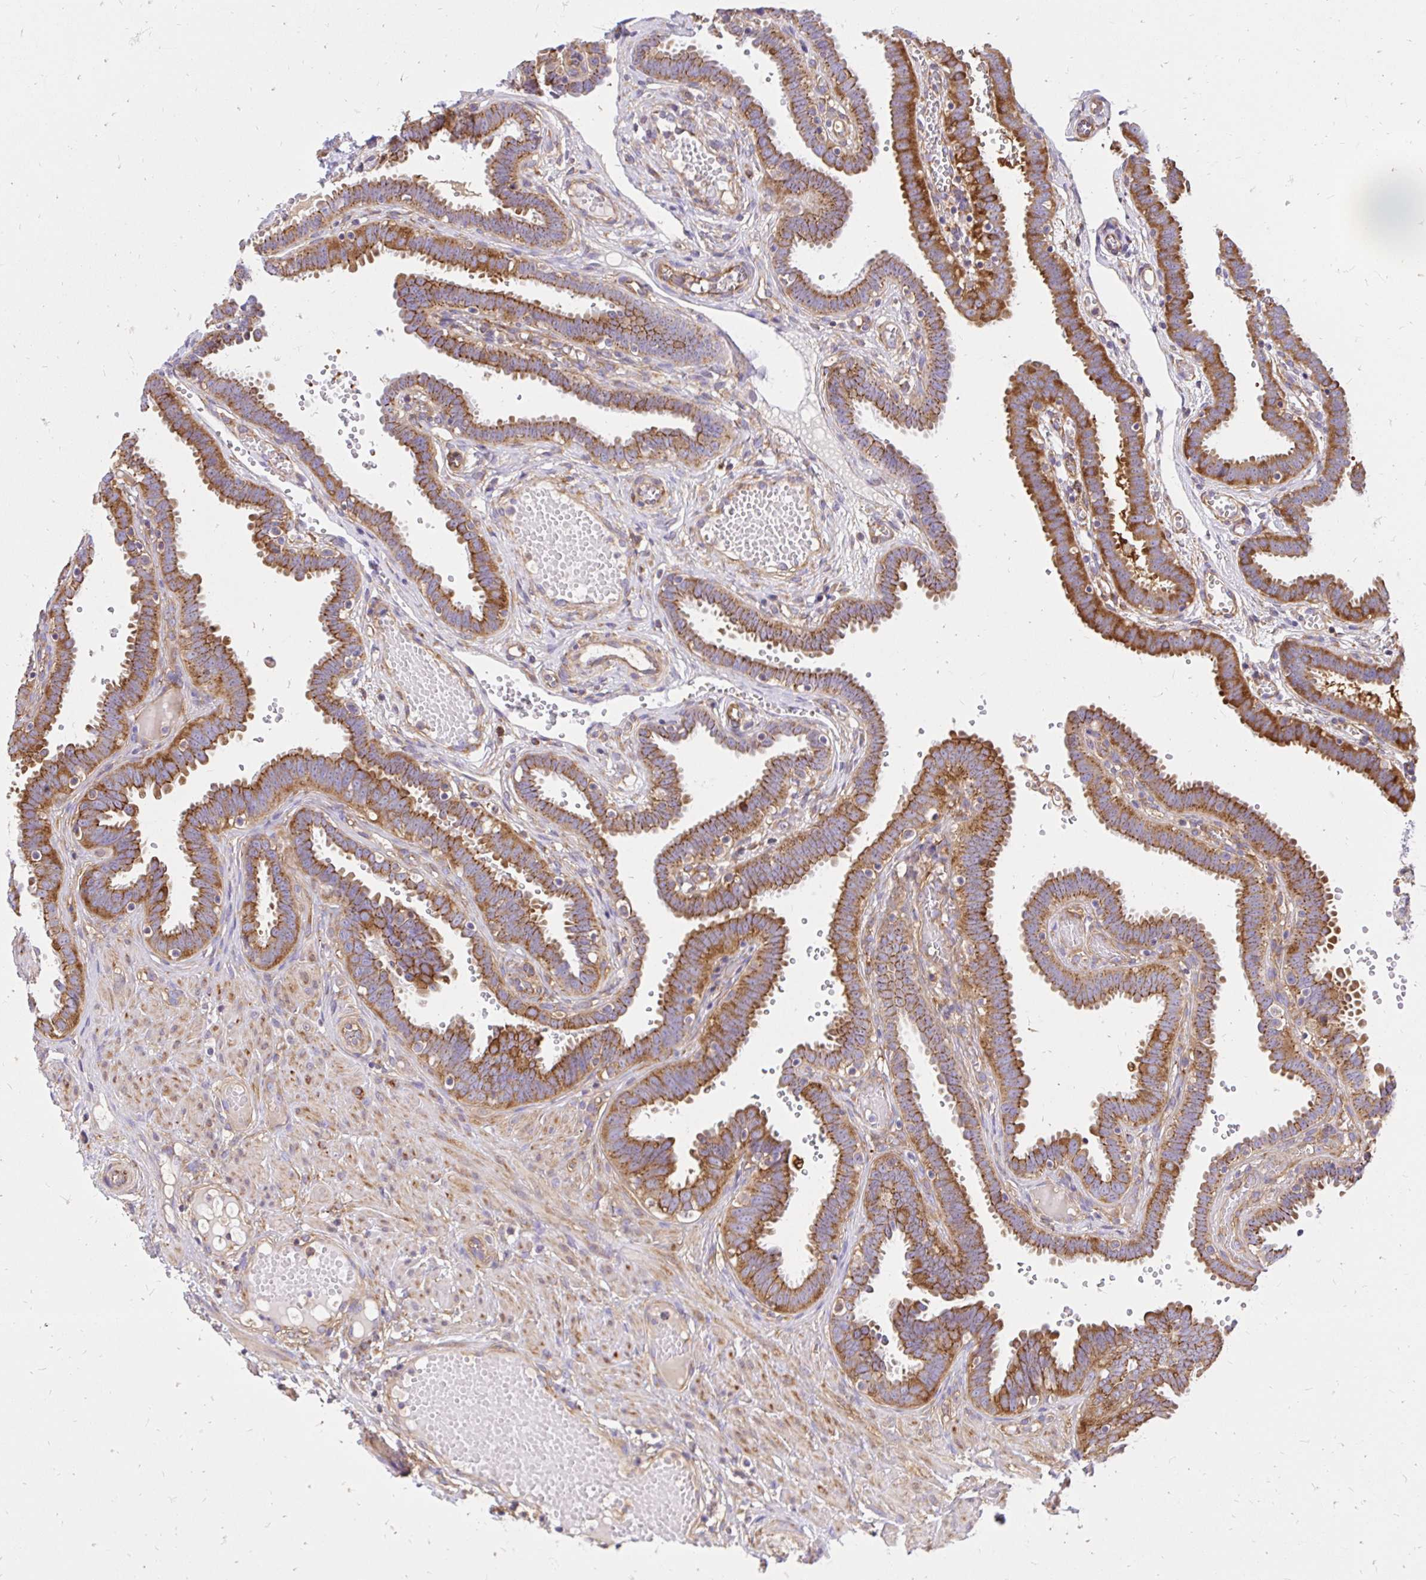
{"staining": {"intensity": "moderate", "quantity": "25%-75%", "location": "cytoplasmic/membranous"}, "tissue": "fallopian tube", "cell_type": "Glandular cells", "image_type": "normal", "snomed": [{"axis": "morphology", "description": "Normal tissue, NOS"}, {"axis": "topography", "description": "Fallopian tube"}], "caption": "About 25%-75% of glandular cells in benign fallopian tube display moderate cytoplasmic/membranous protein expression as visualized by brown immunohistochemical staining.", "gene": "ABCB10", "patient": {"sex": "female", "age": 37}}